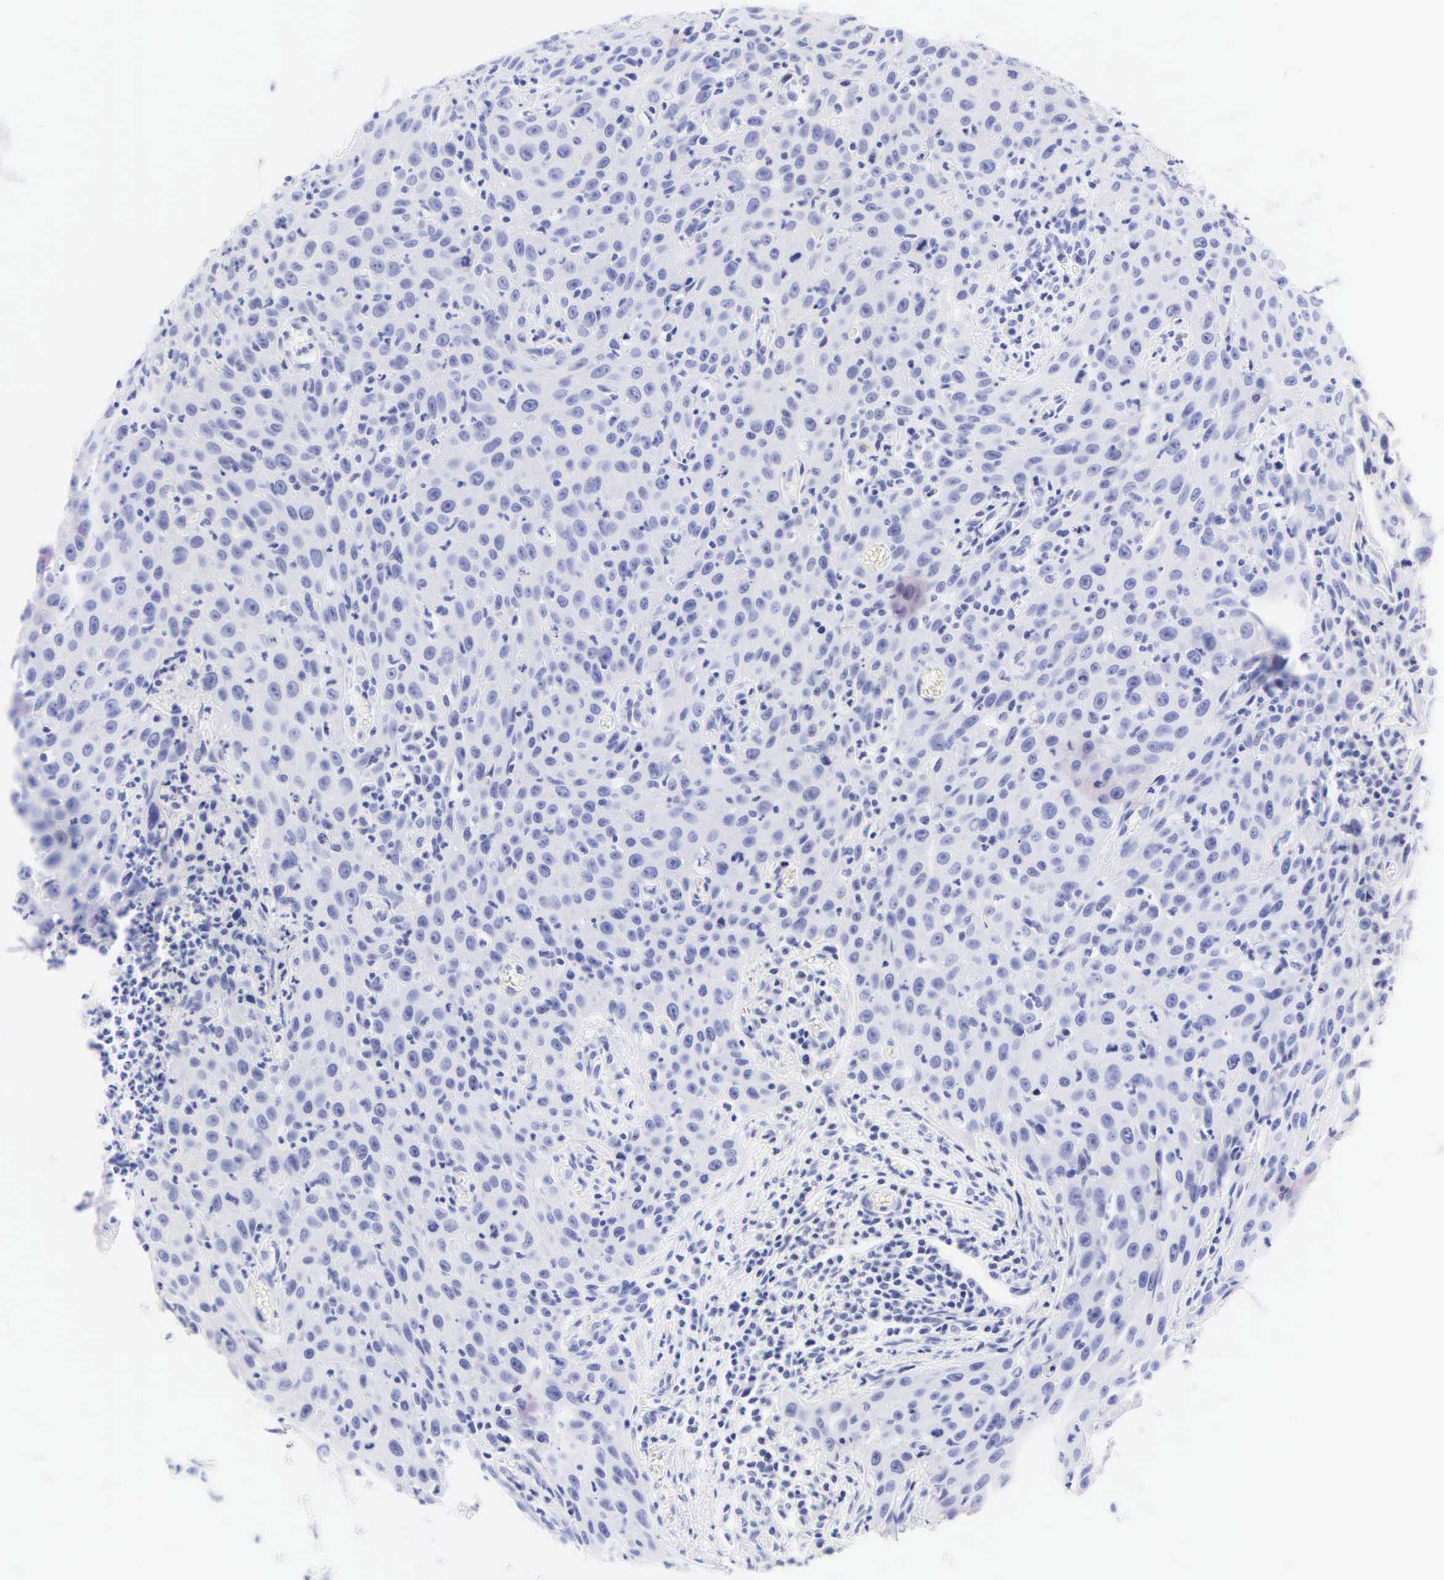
{"staining": {"intensity": "negative", "quantity": "none", "location": "none"}, "tissue": "urothelial cancer", "cell_type": "Tumor cells", "image_type": "cancer", "snomed": [{"axis": "morphology", "description": "Urothelial carcinoma, High grade"}, {"axis": "topography", "description": "Urinary bladder"}], "caption": "Immunohistochemistry of urothelial carcinoma (high-grade) demonstrates no expression in tumor cells.", "gene": "KRT20", "patient": {"sex": "male", "age": 66}}